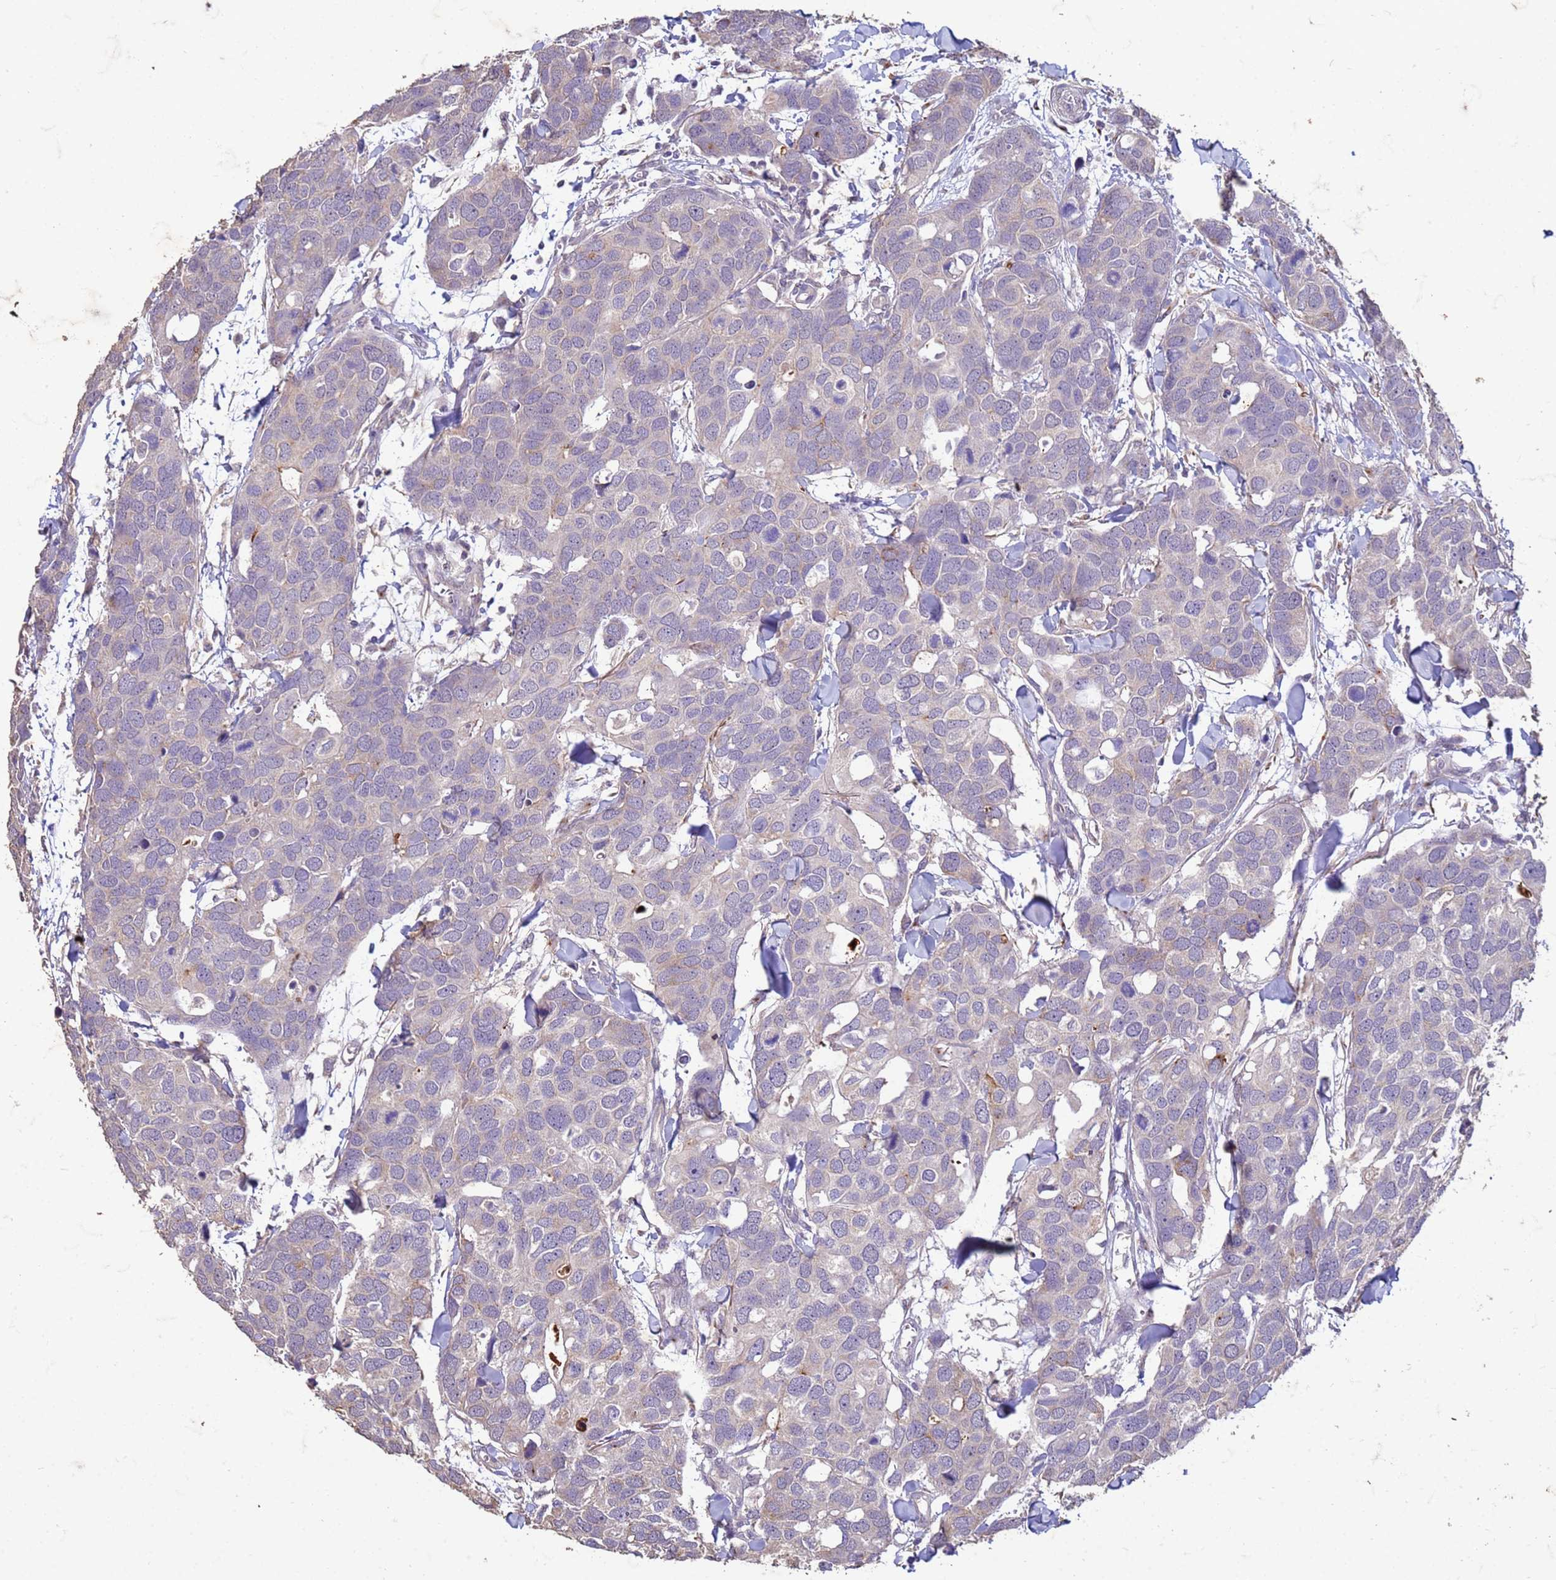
{"staining": {"intensity": "negative", "quantity": "none", "location": "none"}, "tissue": "breast cancer", "cell_type": "Tumor cells", "image_type": "cancer", "snomed": [{"axis": "morphology", "description": "Duct carcinoma"}, {"axis": "topography", "description": "Breast"}], "caption": "Immunohistochemistry (IHC) of human breast cancer (infiltrating ductal carcinoma) displays no expression in tumor cells. Nuclei are stained in blue.", "gene": "SLC25A15", "patient": {"sex": "female", "age": 83}}